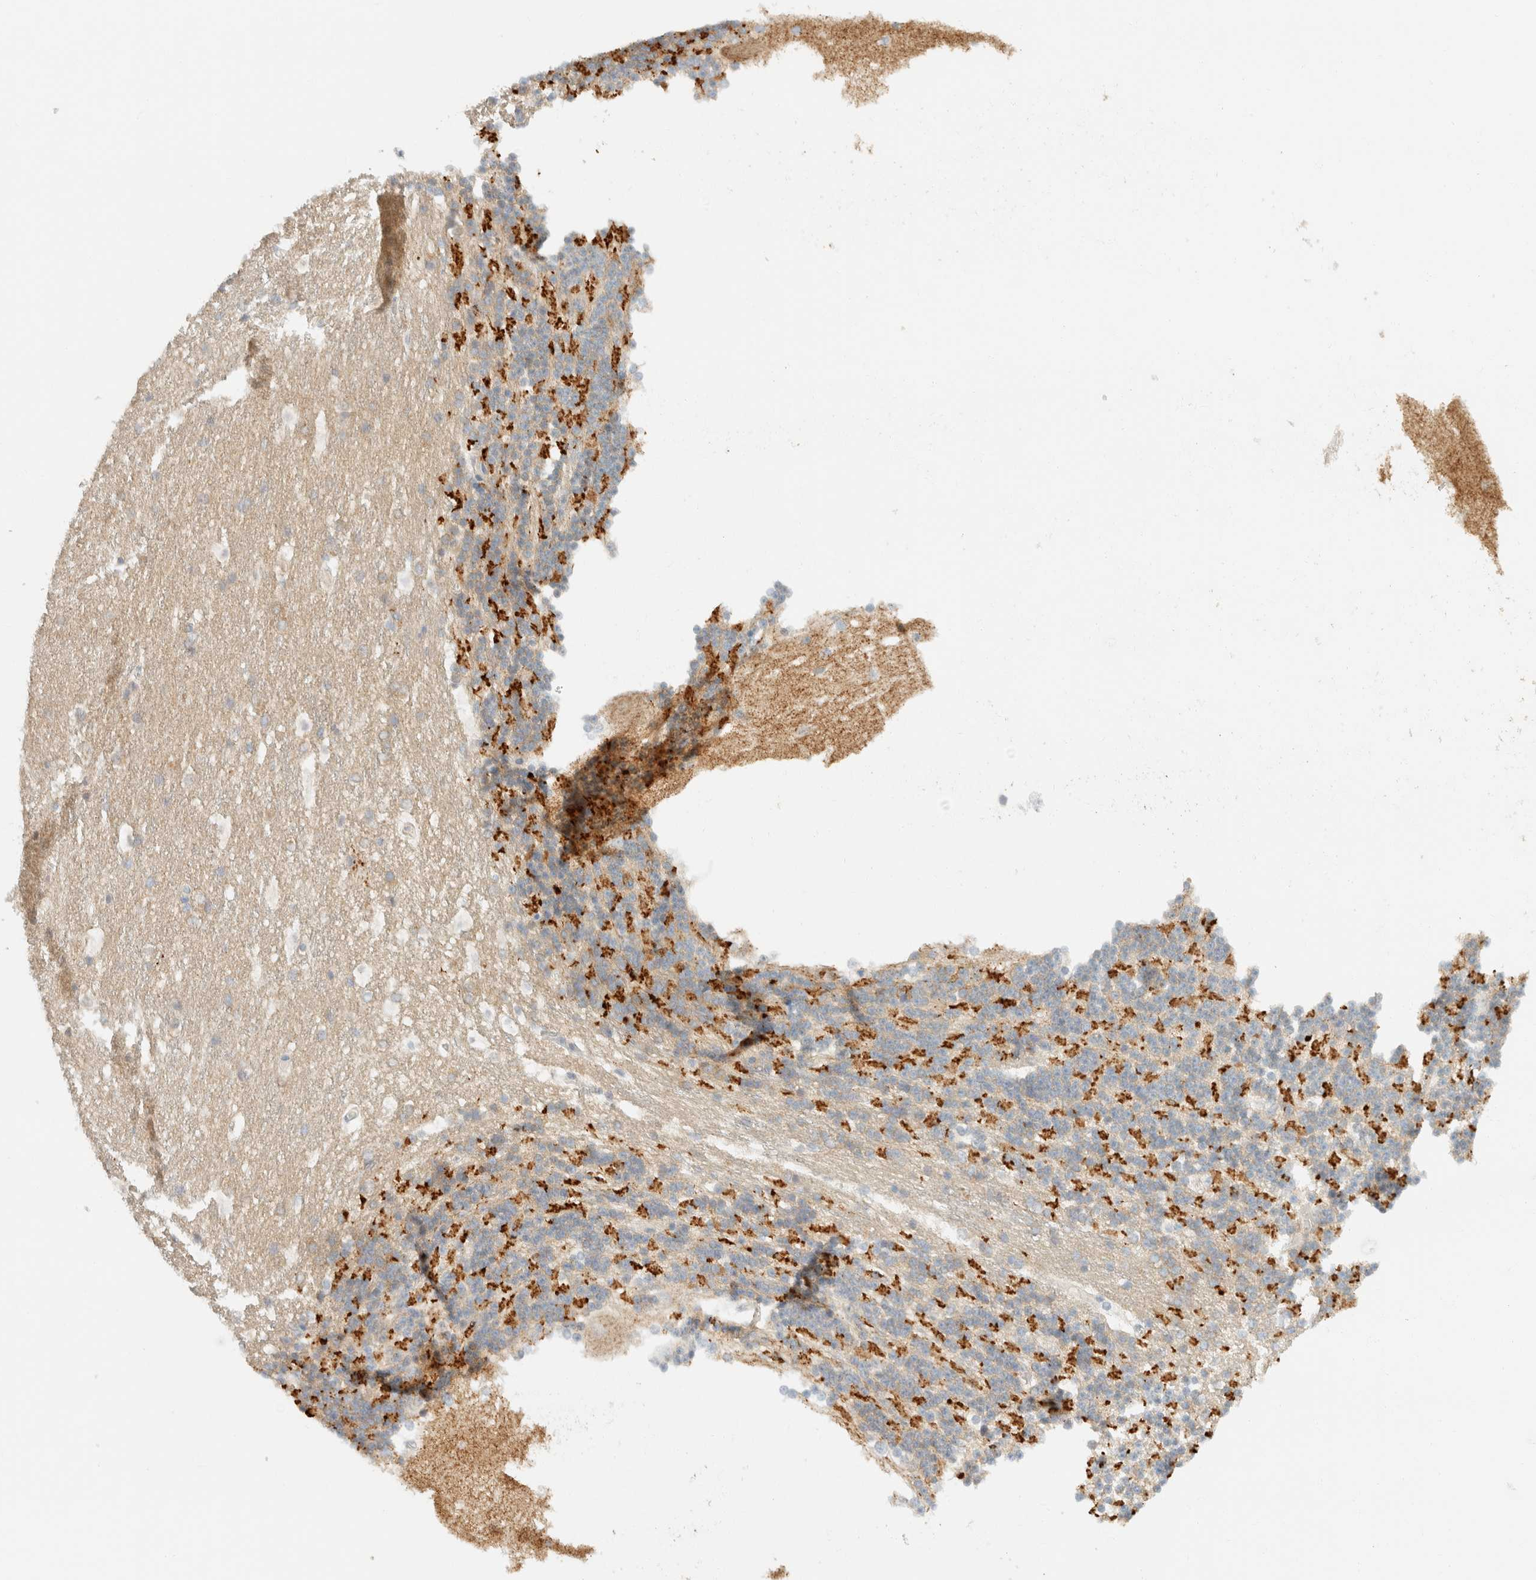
{"staining": {"intensity": "strong", "quantity": "<25%", "location": "cytoplasmic/membranous"}, "tissue": "cerebellum", "cell_type": "Cells in granular layer", "image_type": "normal", "snomed": [{"axis": "morphology", "description": "Normal tissue, NOS"}, {"axis": "topography", "description": "Cerebellum"}], "caption": "The immunohistochemical stain labels strong cytoplasmic/membranous expression in cells in granular layer of unremarkable cerebellum.", "gene": "SH3GLB2", "patient": {"sex": "female", "age": 19}}